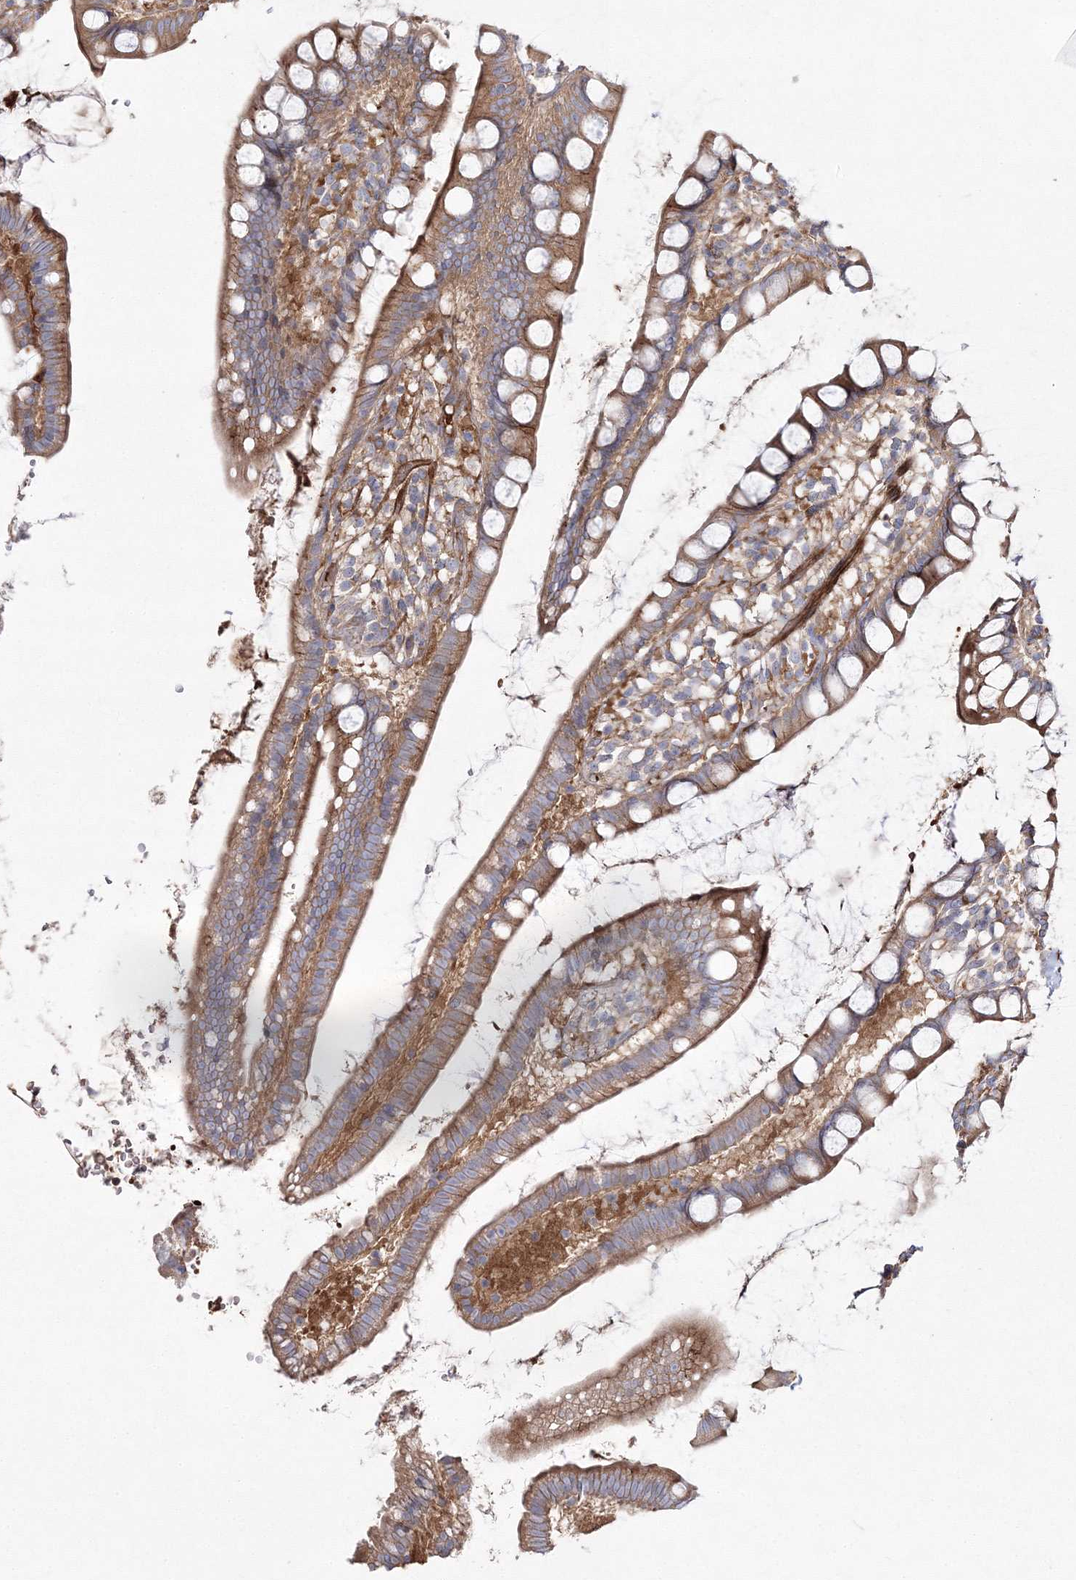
{"staining": {"intensity": "moderate", "quantity": ">75%", "location": "cytoplasmic/membranous"}, "tissue": "small intestine", "cell_type": "Glandular cells", "image_type": "normal", "snomed": [{"axis": "morphology", "description": "Normal tissue, NOS"}, {"axis": "topography", "description": "Small intestine"}], "caption": "Immunohistochemical staining of benign human small intestine displays medium levels of moderate cytoplasmic/membranous positivity in approximately >75% of glandular cells. The protein is shown in brown color, while the nuclei are stained blue.", "gene": "ZSWIM6", "patient": {"sex": "female", "age": 84}}